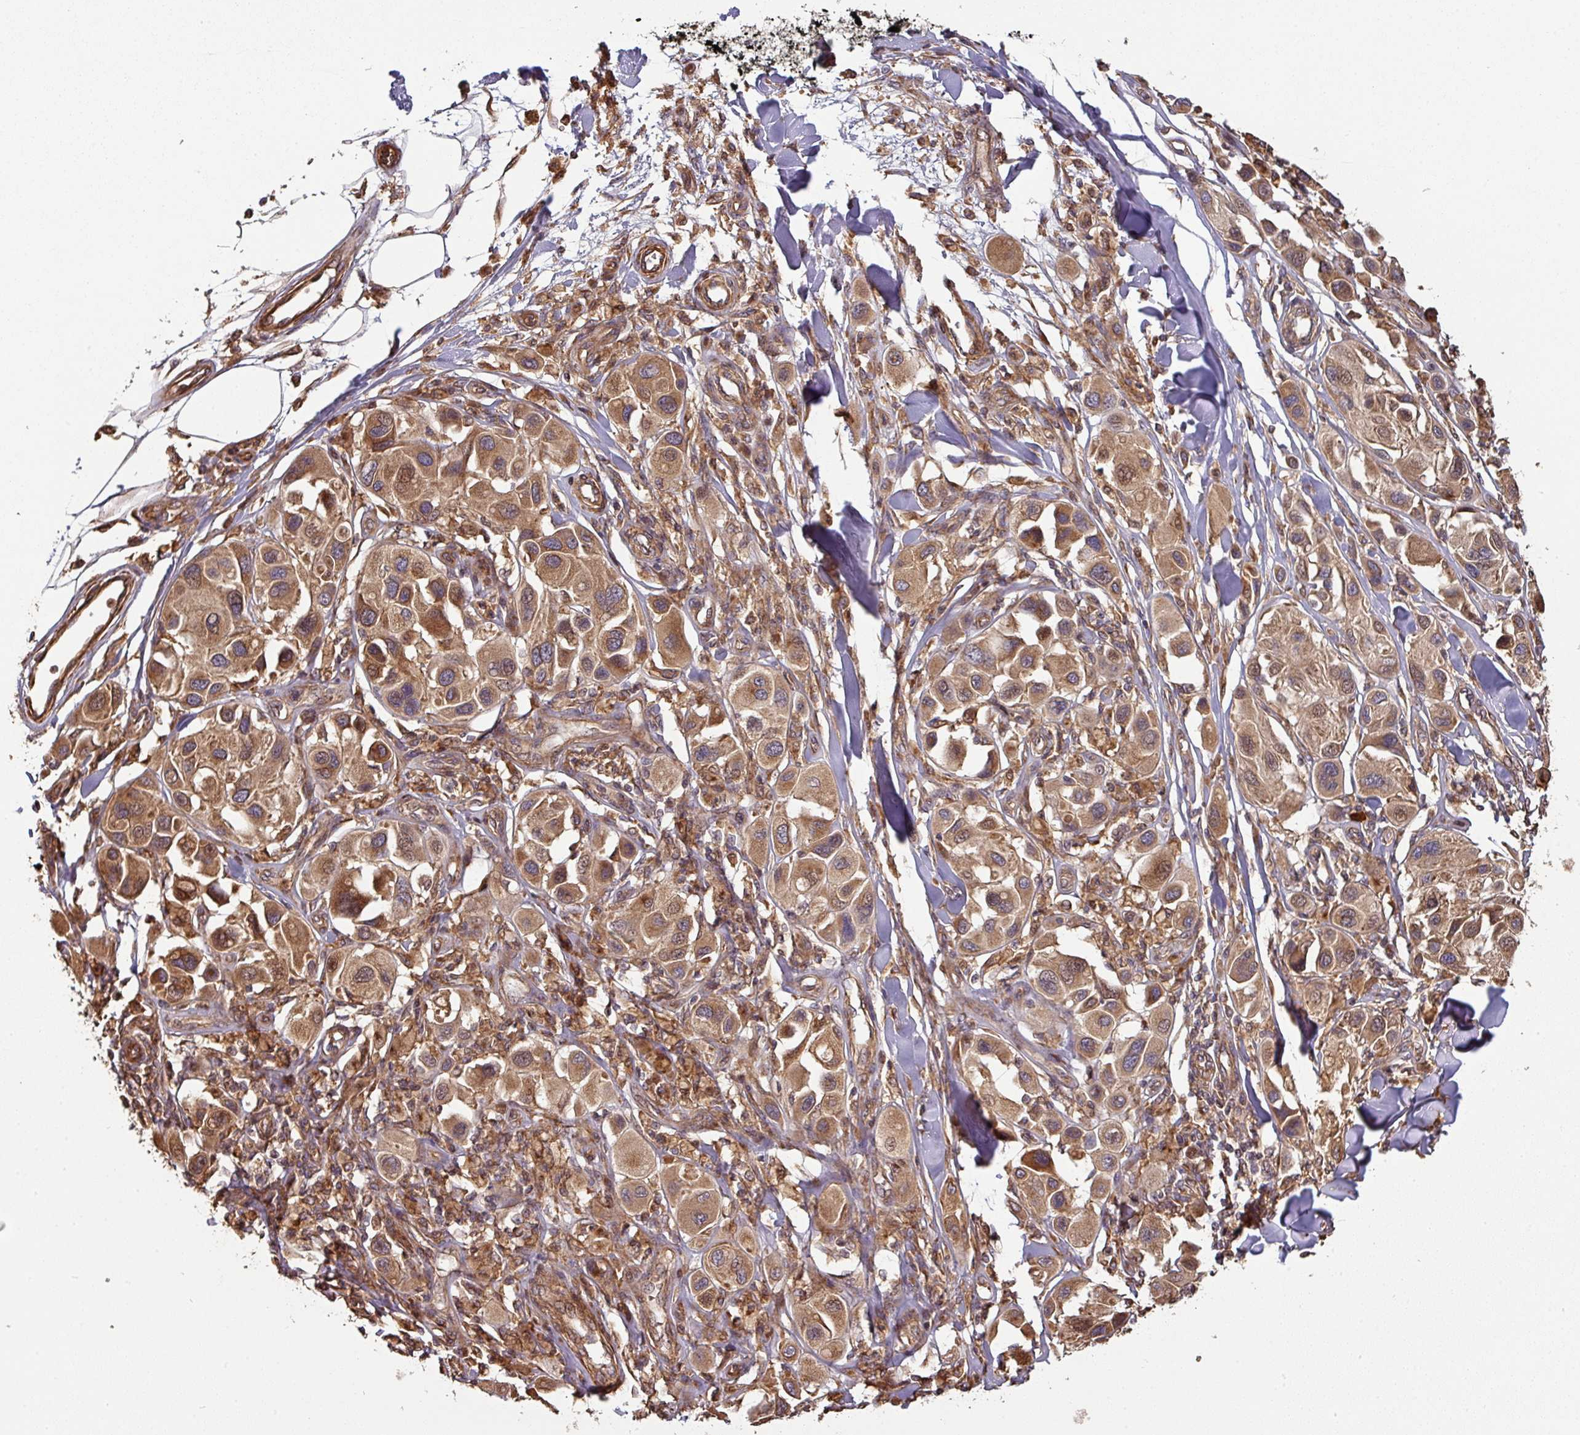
{"staining": {"intensity": "moderate", "quantity": ">75%", "location": "cytoplasmic/membranous"}, "tissue": "melanoma", "cell_type": "Tumor cells", "image_type": "cancer", "snomed": [{"axis": "morphology", "description": "Malignant melanoma, Metastatic site"}, {"axis": "topography", "description": "Skin"}], "caption": "An immunohistochemistry (IHC) micrograph of tumor tissue is shown. Protein staining in brown shows moderate cytoplasmic/membranous positivity in melanoma within tumor cells.", "gene": "SIK1", "patient": {"sex": "male", "age": 41}}